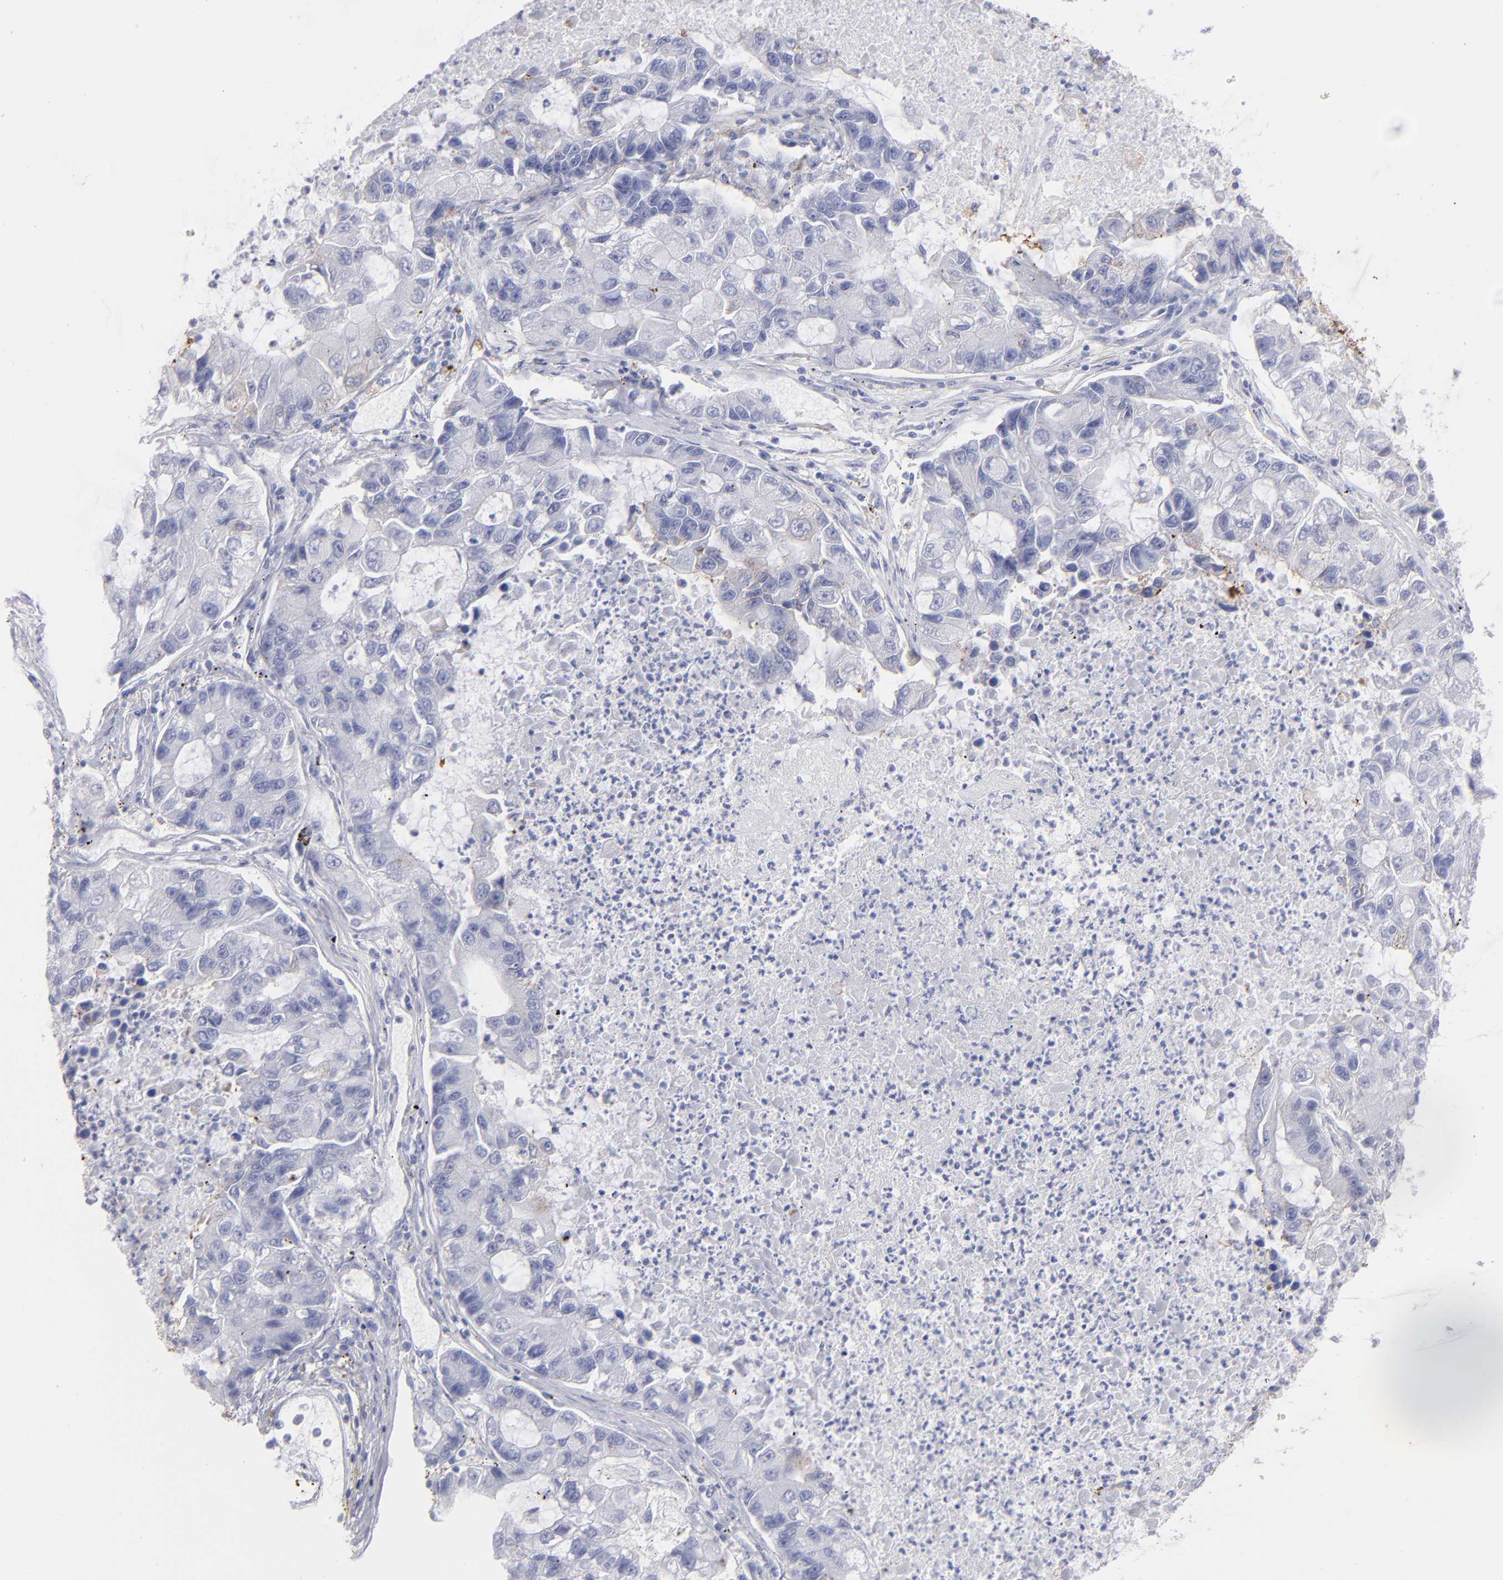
{"staining": {"intensity": "negative", "quantity": "none", "location": "none"}, "tissue": "lung cancer", "cell_type": "Tumor cells", "image_type": "cancer", "snomed": [{"axis": "morphology", "description": "Adenocarcinoma, NOS"}, {"axis": "topography", "description": "Lung"}], "caption": "Tumor cells are negative for brown protein staining in lung cancer. (Immunohistochemistry, brightfield microscopy, high magnification).", "gene": "AHNAK2", "patient": {"sex": "female", "age": 51}}